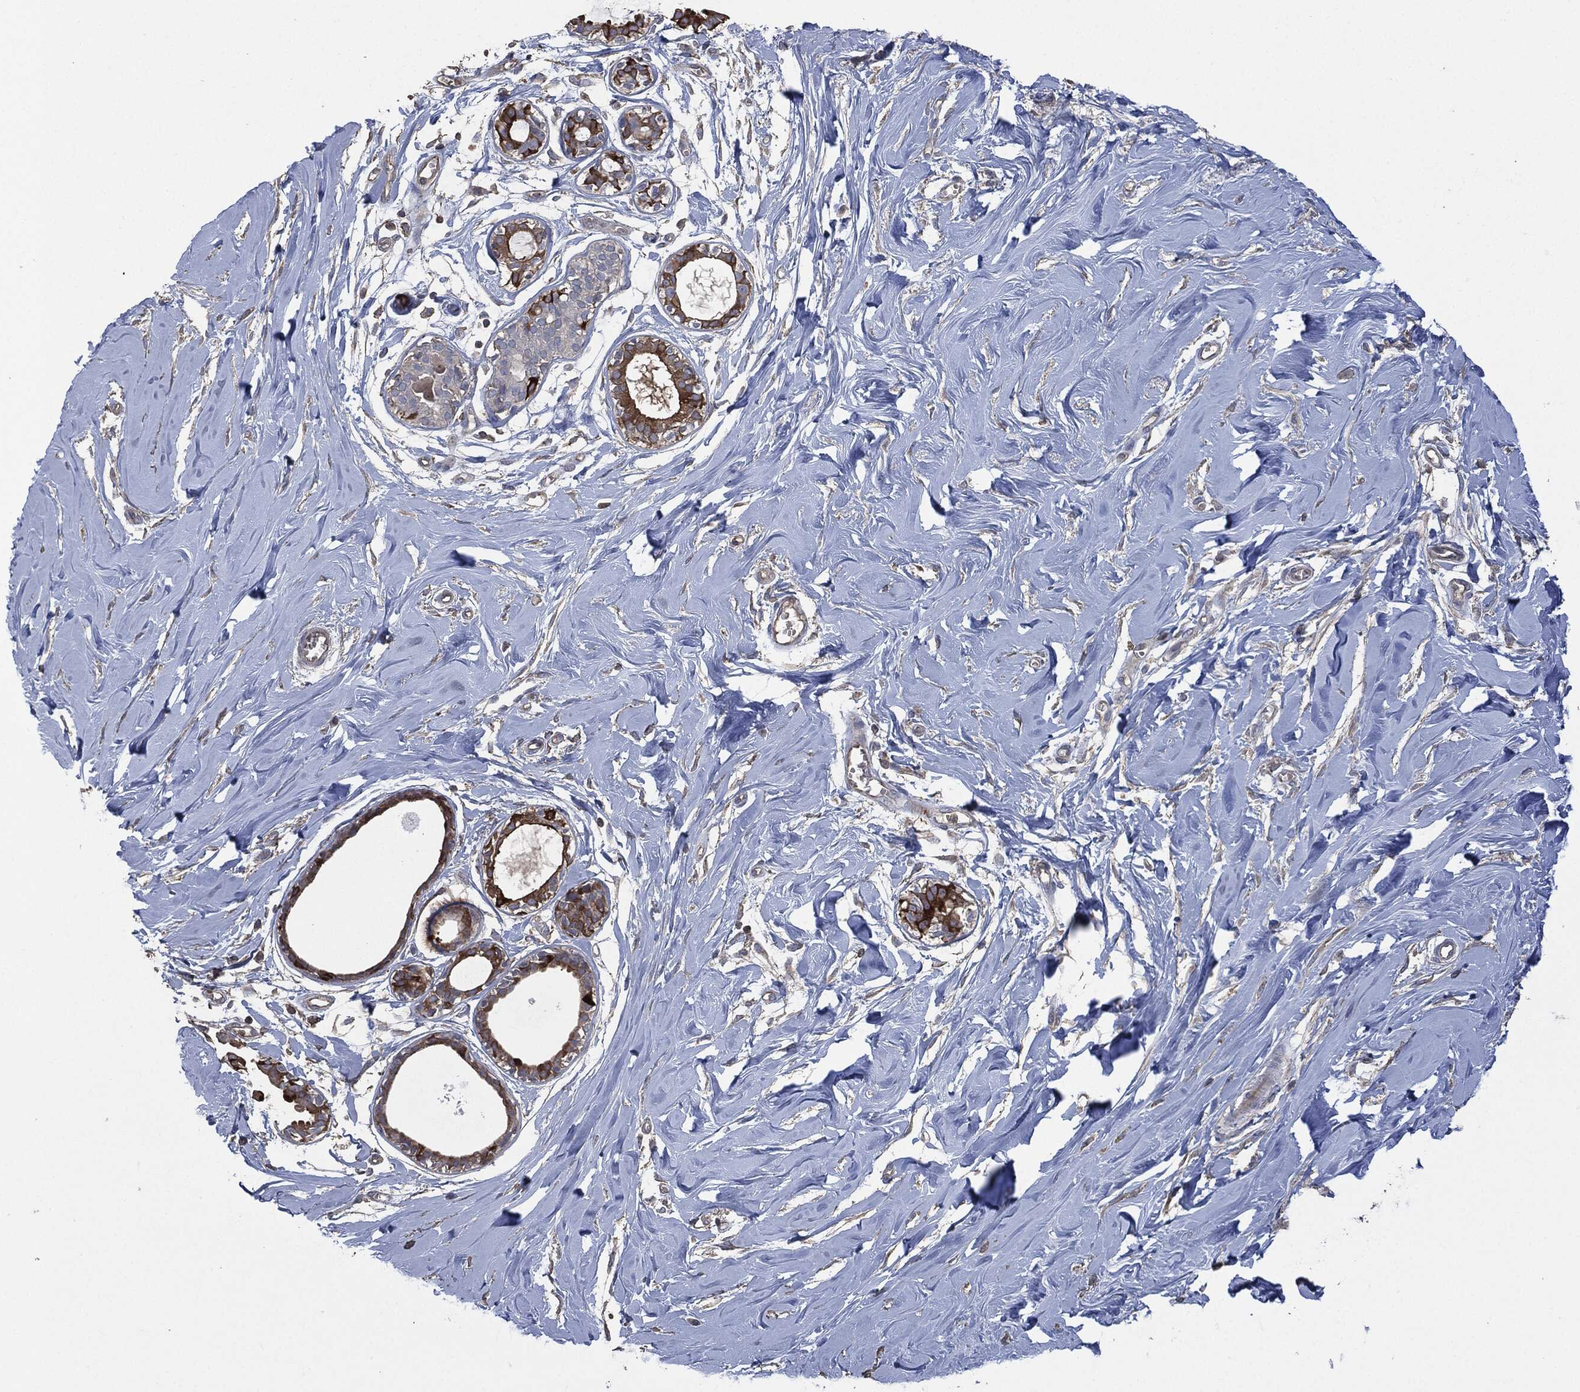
{"staining": {"intensity": "moderate", "quantity": "25%-75%", "location": "nuclear"}, "tissue": "adipose tissue", "cell_type": "Adipocytes", "image_type": "normal", "snomed": [{"axis": "morphology", "description": "Normal tissue, NOS"}, {"axis": "topography", "description": "Breast"}], "caption": "Protein staining exhibits moderate nuclear staining in about 25%-75% of adipocytes in benign adipose tissue.", "gene": "MSLN", "patient": {"sex": "female", "age": 49}}